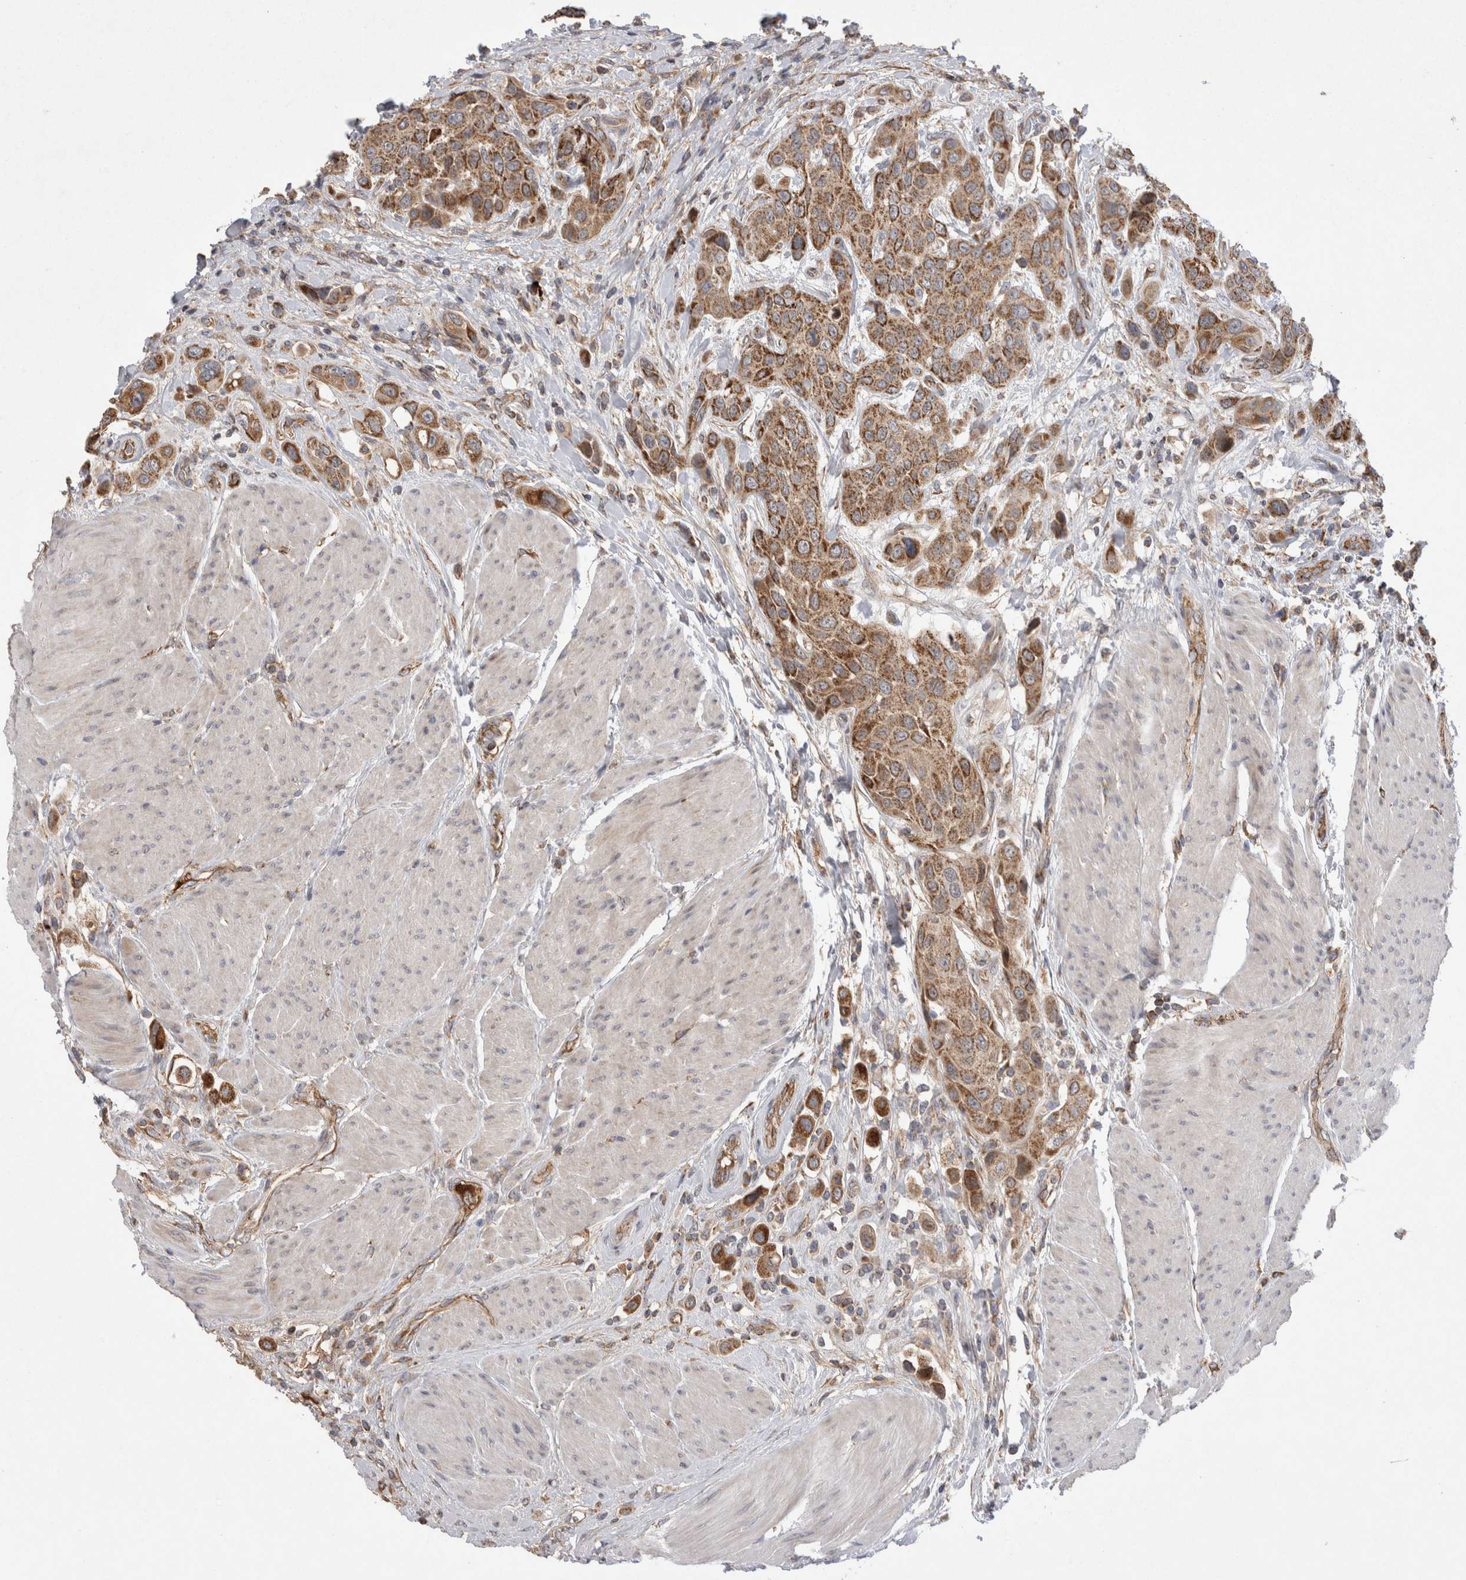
{"staining": {"intensity": "moderate", "quantity": ">75%", "location": "cytoplasmic/membranous"}, "tissue": "urothelial cancer", "cell_type": "Tumor cells", "image_type": "cancer", "snomed": [{"axis": "morphology", "description": "Urothelial carcinoma, High grade"}, {"axis": "topography", "description": "Urinary bladder"}], "caption": "Immunohistochemical staining of urothelial cancer shows medium levels of moderate cytoplasmic/membranous staining in about >75% of tumor cells. (Stains: DAB in brown, nuclei in blue, Microscopy: brightfield microscopy at high magnification).", "gene": "DARS2", "patient": {"sex": "male", "age": 50}}